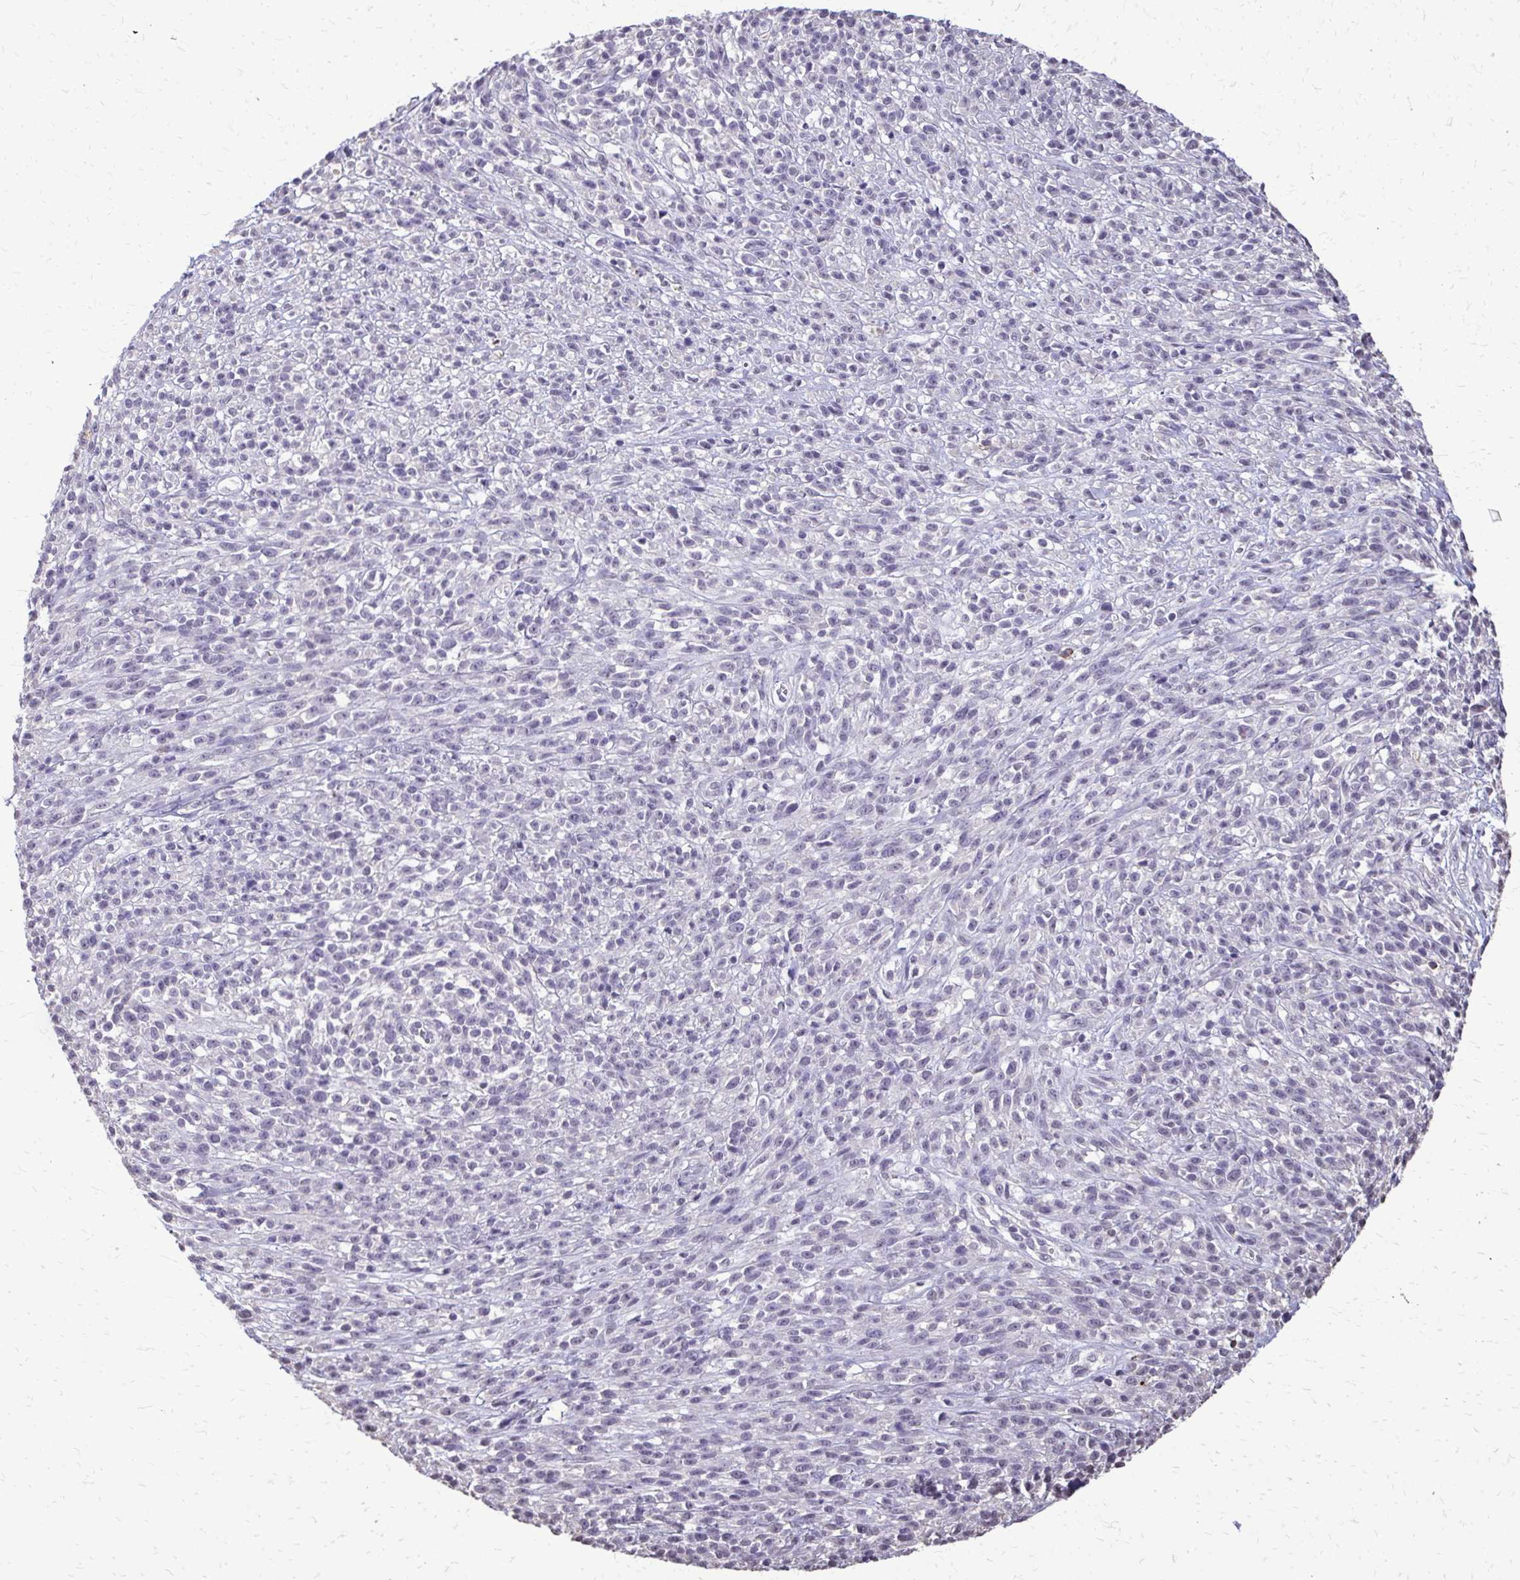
{"staining": {"intensity": "negative", "quantity": "none", "location": "none"}, "tissue": "melanoma", "cell_type": "Tumor cells", "image_type": "cancer", "snomed": [{"axis": "morphology", "description": "Malignant melanoma, NOS"}, {"axis": "topography", "description": "Skin"}, {"axis": "topography", "description": "Skin of trunk"}], "caption": "The image shows no significant staining in tumor cells of melanoma.", "gene": "AKAP5", "patient": {"sex": "male", "age": 74}}